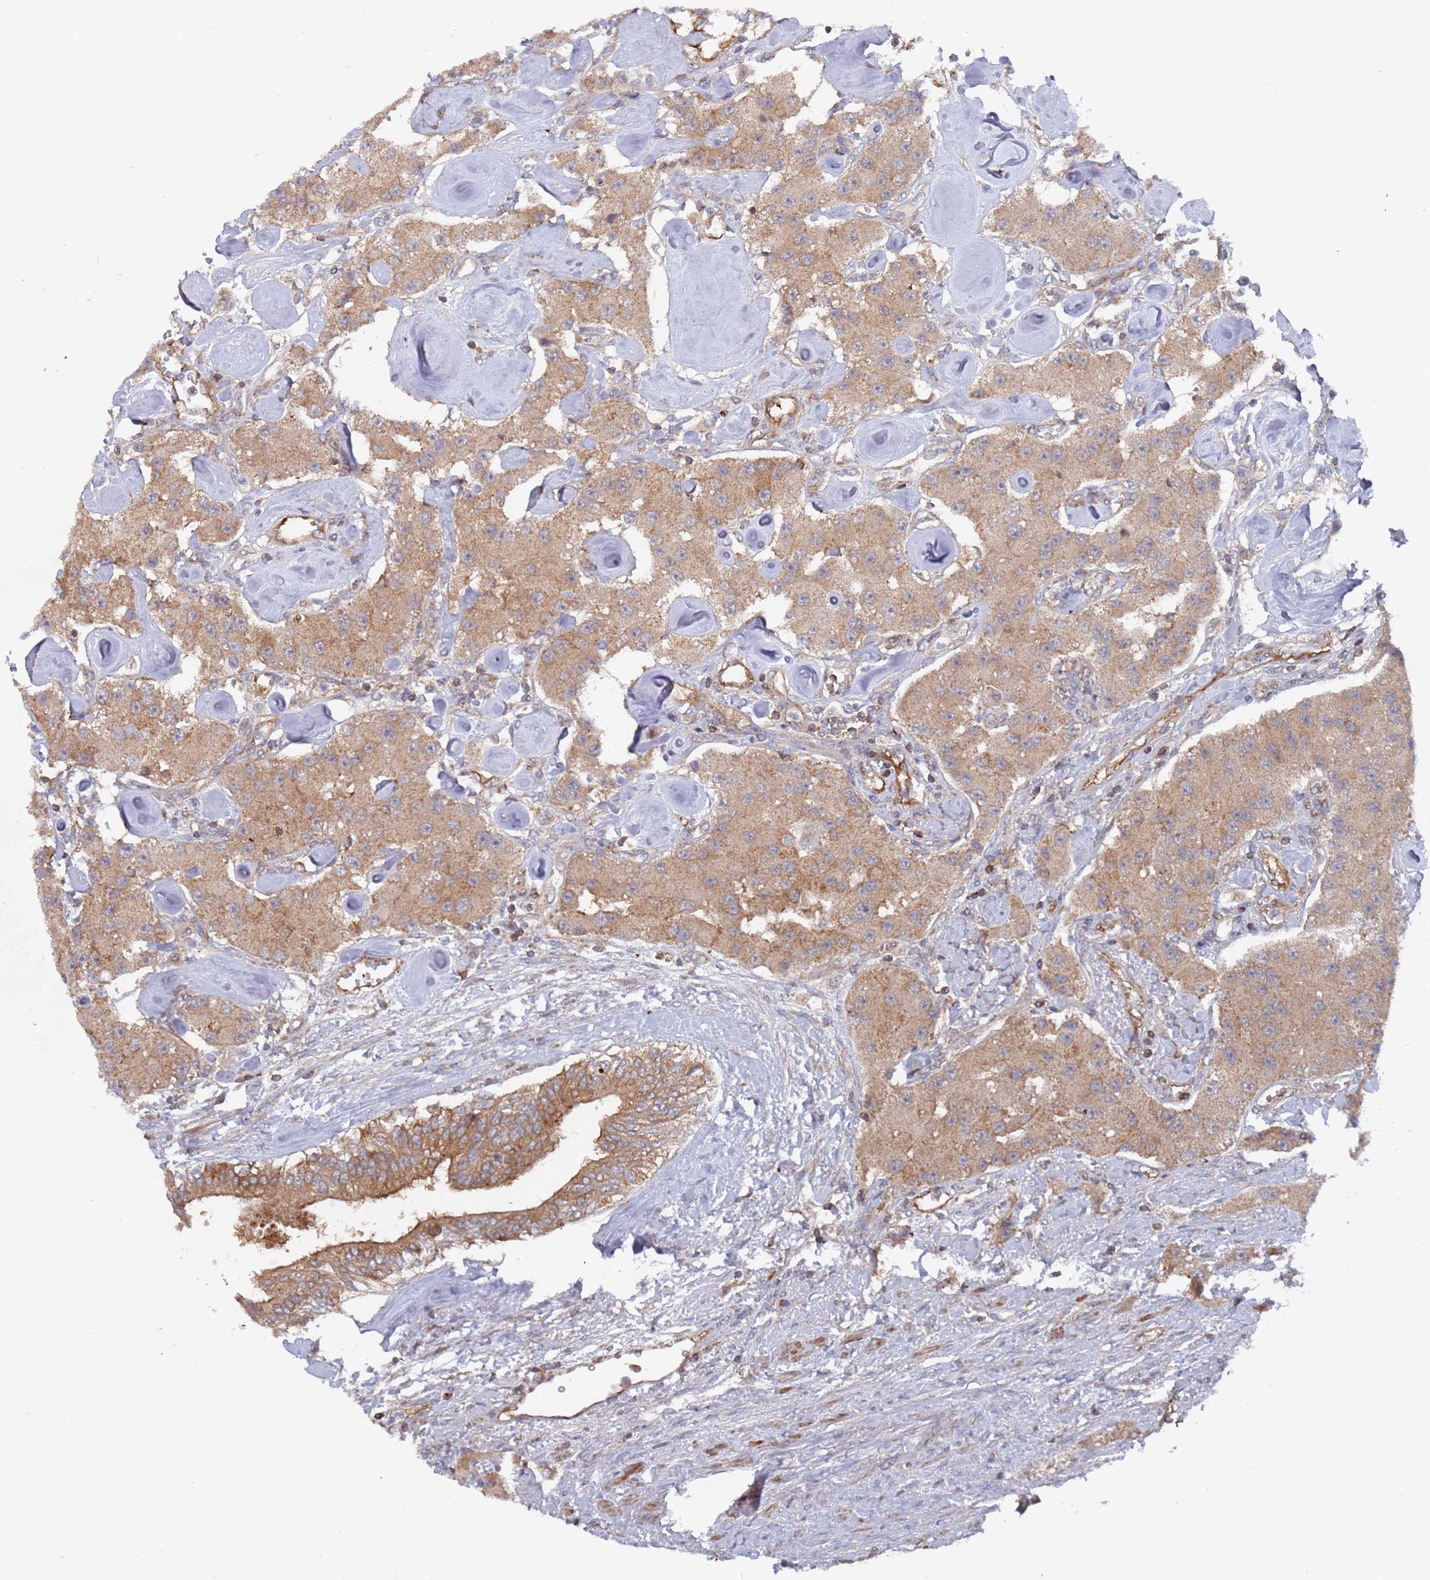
{"staining": {"intensity": "moderate", "quantity": ">75%", "location": "cytoplasmic/membranous"}, "tissue": "carcinoid", "cell_type": "Tumor cells", "image_type": "cancer", "snomed": [{"axis": "morphology", "description": "Carcinoid, malignant, NOS"}, {"axis": "topography", "description": "Pancreas"}], "caption": "Protein staining by immunohistochemistry (IHC) displays moderate cytoplasmic/membranous expression in about >75% of tumor cells in malignant carcinoid.", "gene": "DDX60", "patient": {"sex": "male", "age": 41}}